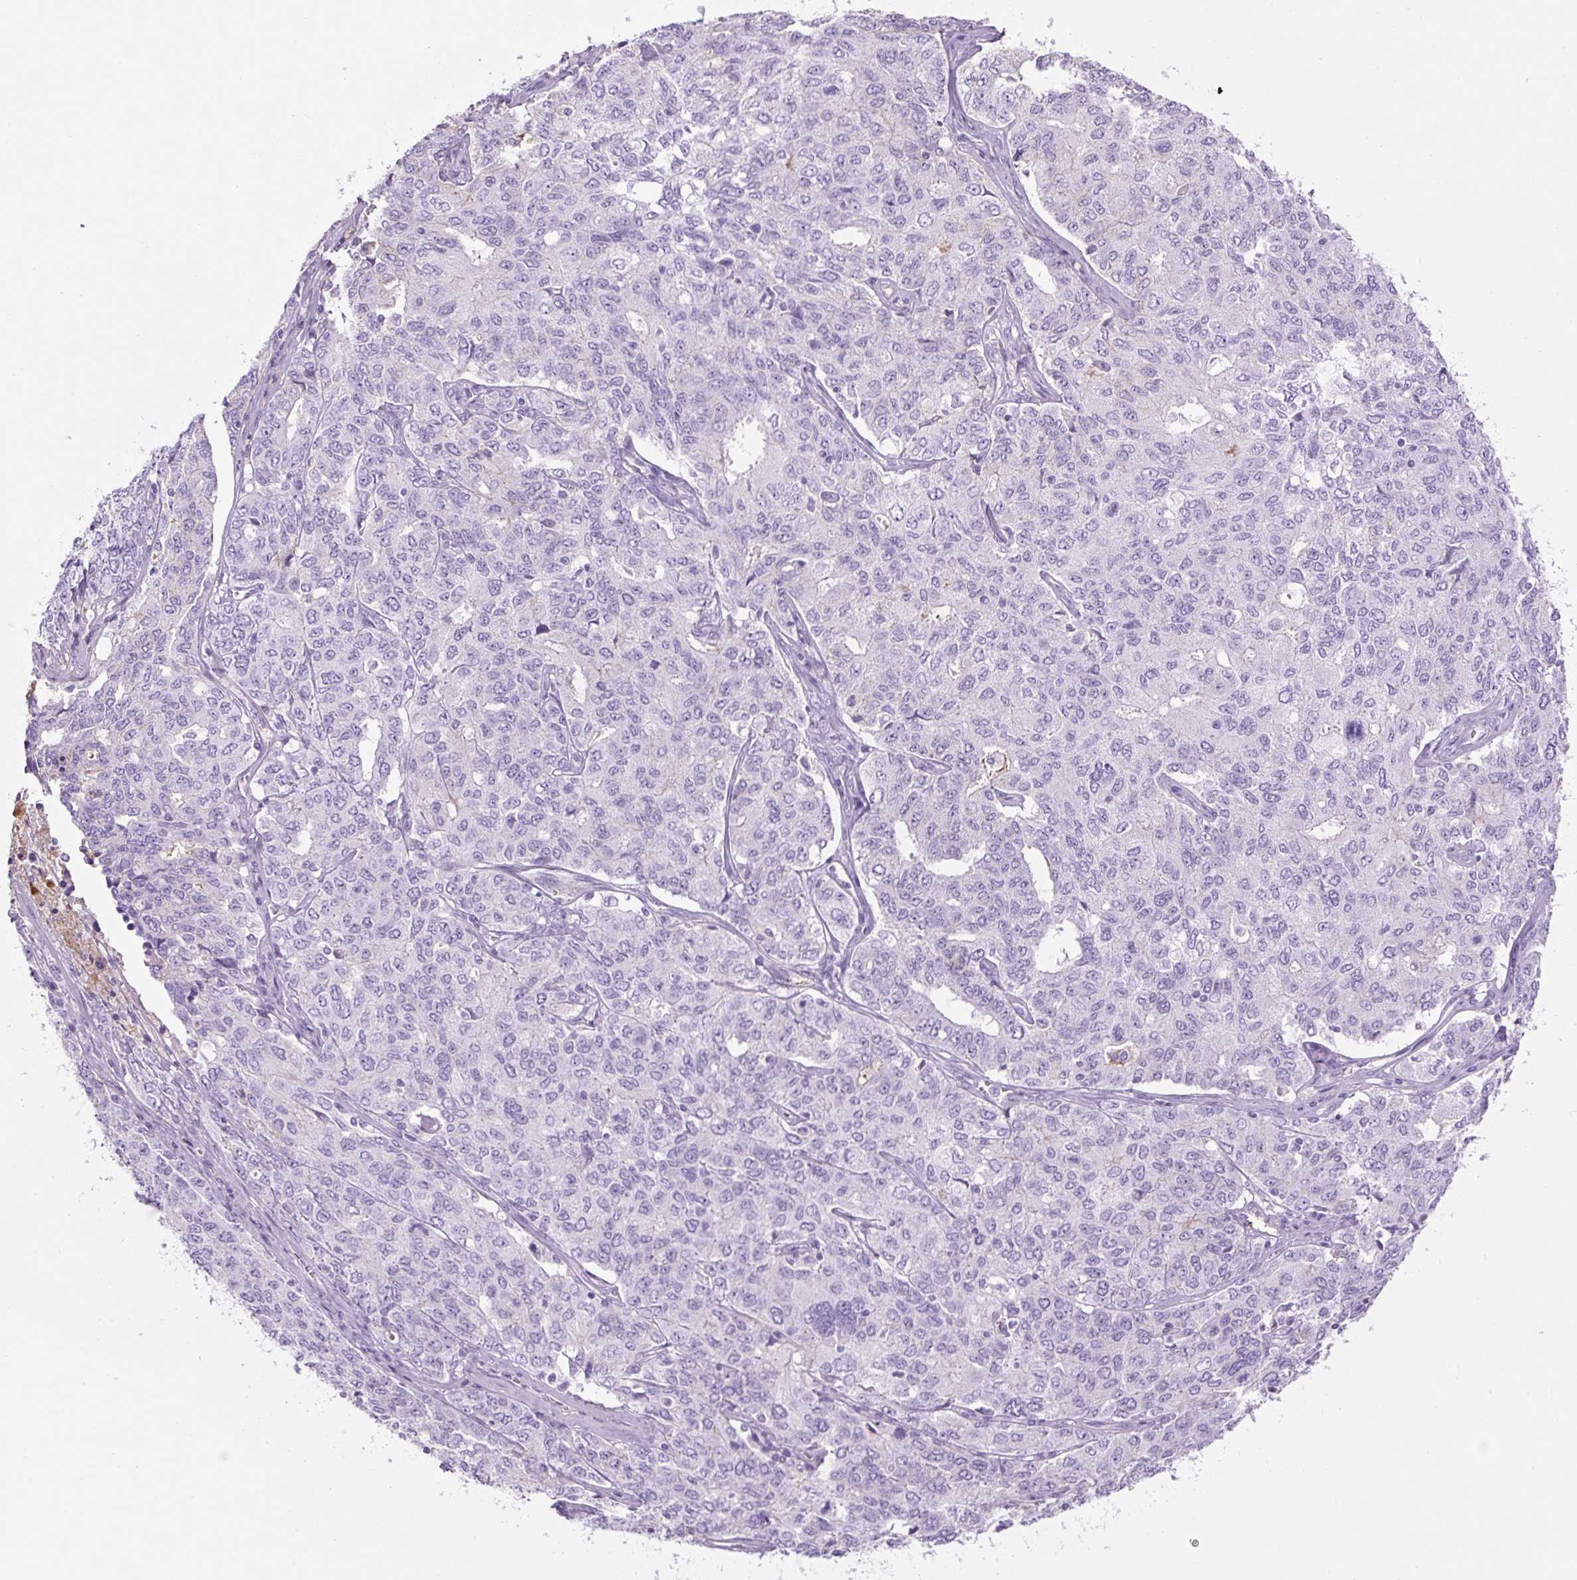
{"staining": {"intensity": "negative", "quantity": "none", "location": "none"}, "tissue": "ovarian cancer", "cell_type": "Tumor cells", "image_type": "cancer", "snomed": [{"axis": "morphology", "description": "Carcinoma, endometroid"}, {"axis": "topography", "description": "Ovary"}], "caption": "This is an immunohistochemistry photomicrograph of ovarian cancer. There is no positivity in tumor cells.", "gene": "APOA1", "patient": {"sex": "female", "age": 62}}